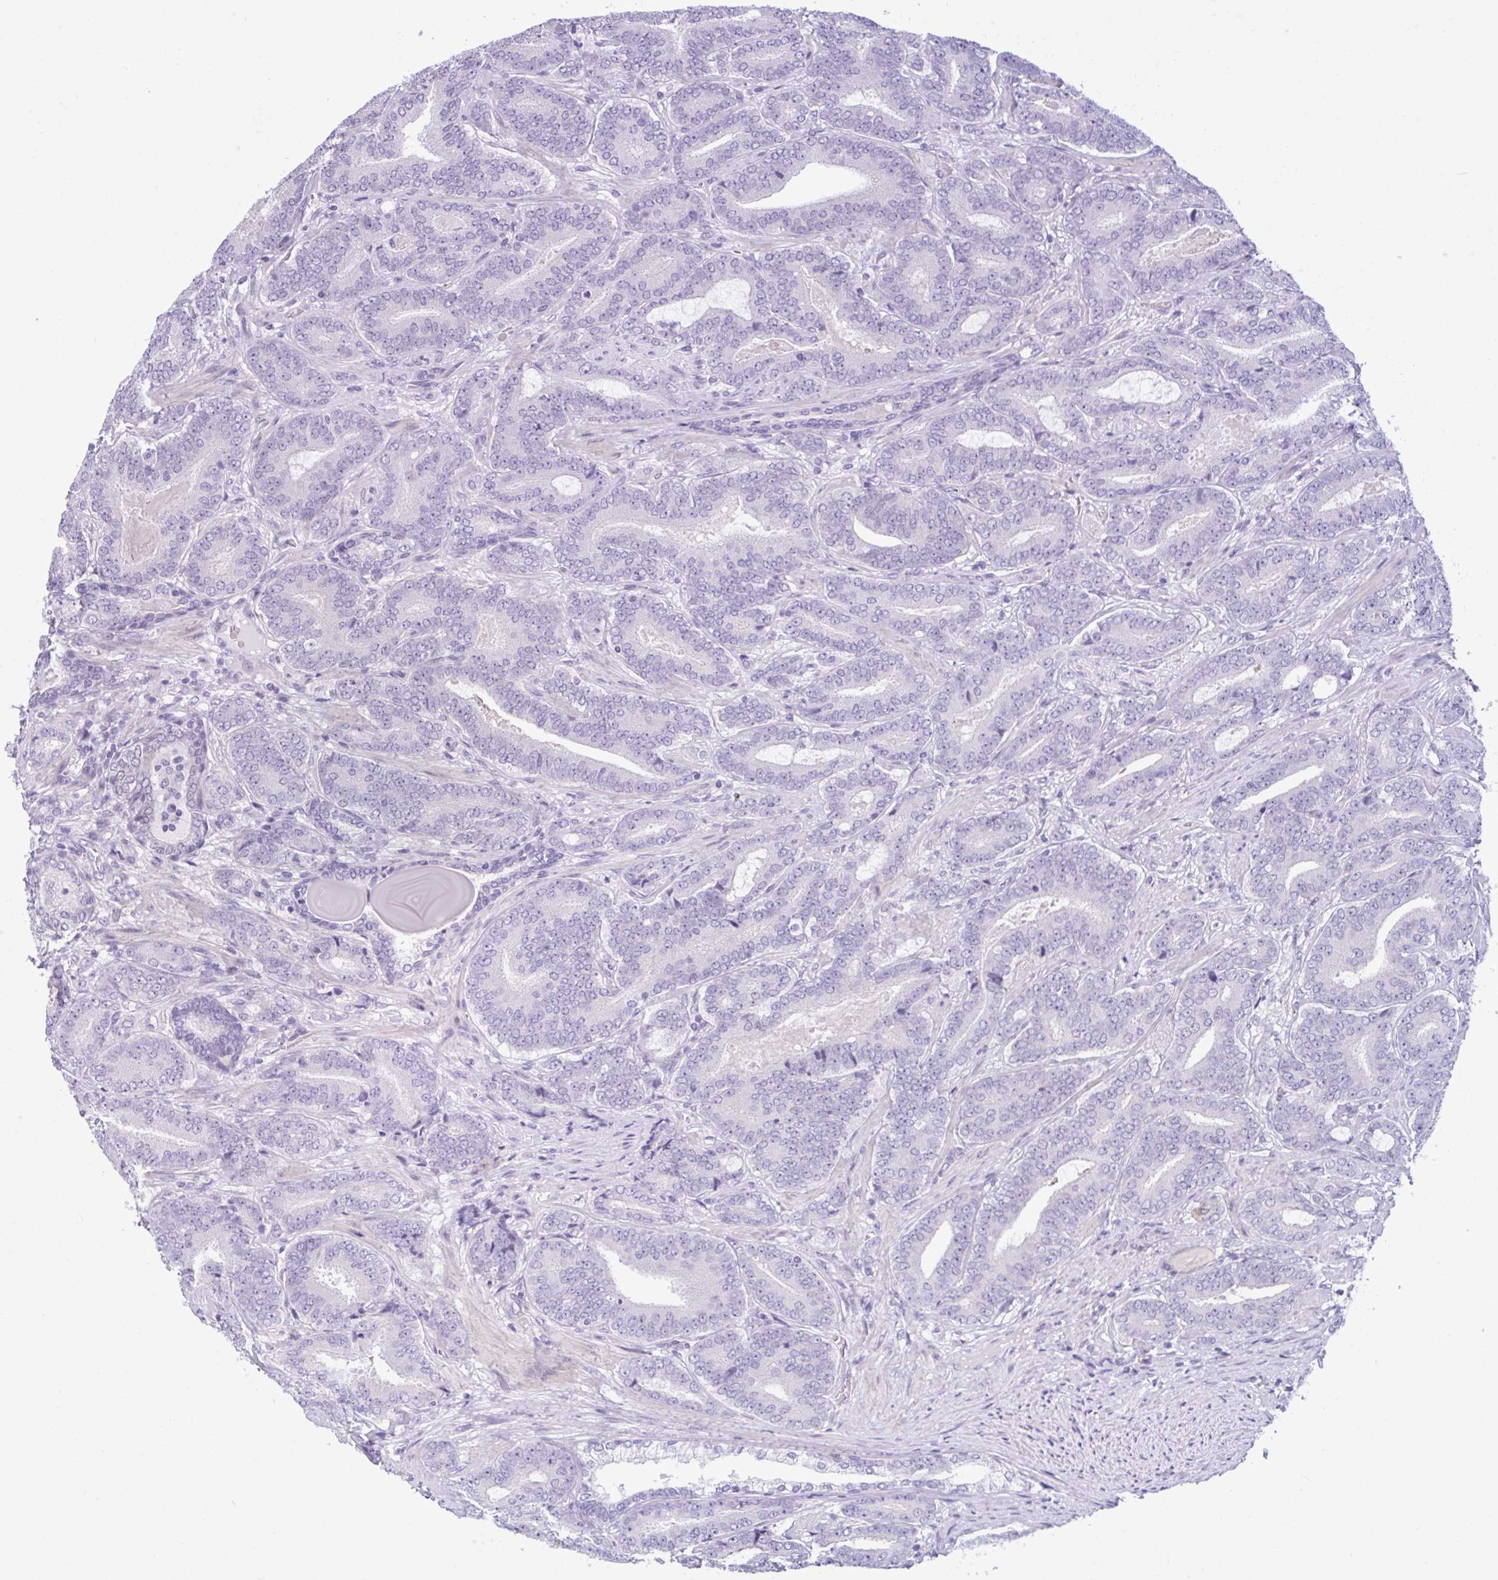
{"staining": {"intensity": "negative", "quantity": "none", "location": "none"}, "tissue": "prostate cancer", "cell_type": "Tumor cells", "image_type": "cancer", "snomed": [{"axis": "morphology", "description": "Adenocarcinoma, High grade"}, {"axis": "topography", "description": "Prostate"}], "caption": "An image of human prostate adenocarcinoma (high-grade) is negative for staining in tumor cells.", "gene": "FAM153A", "patient": {"sex": "male", "age": 62}}